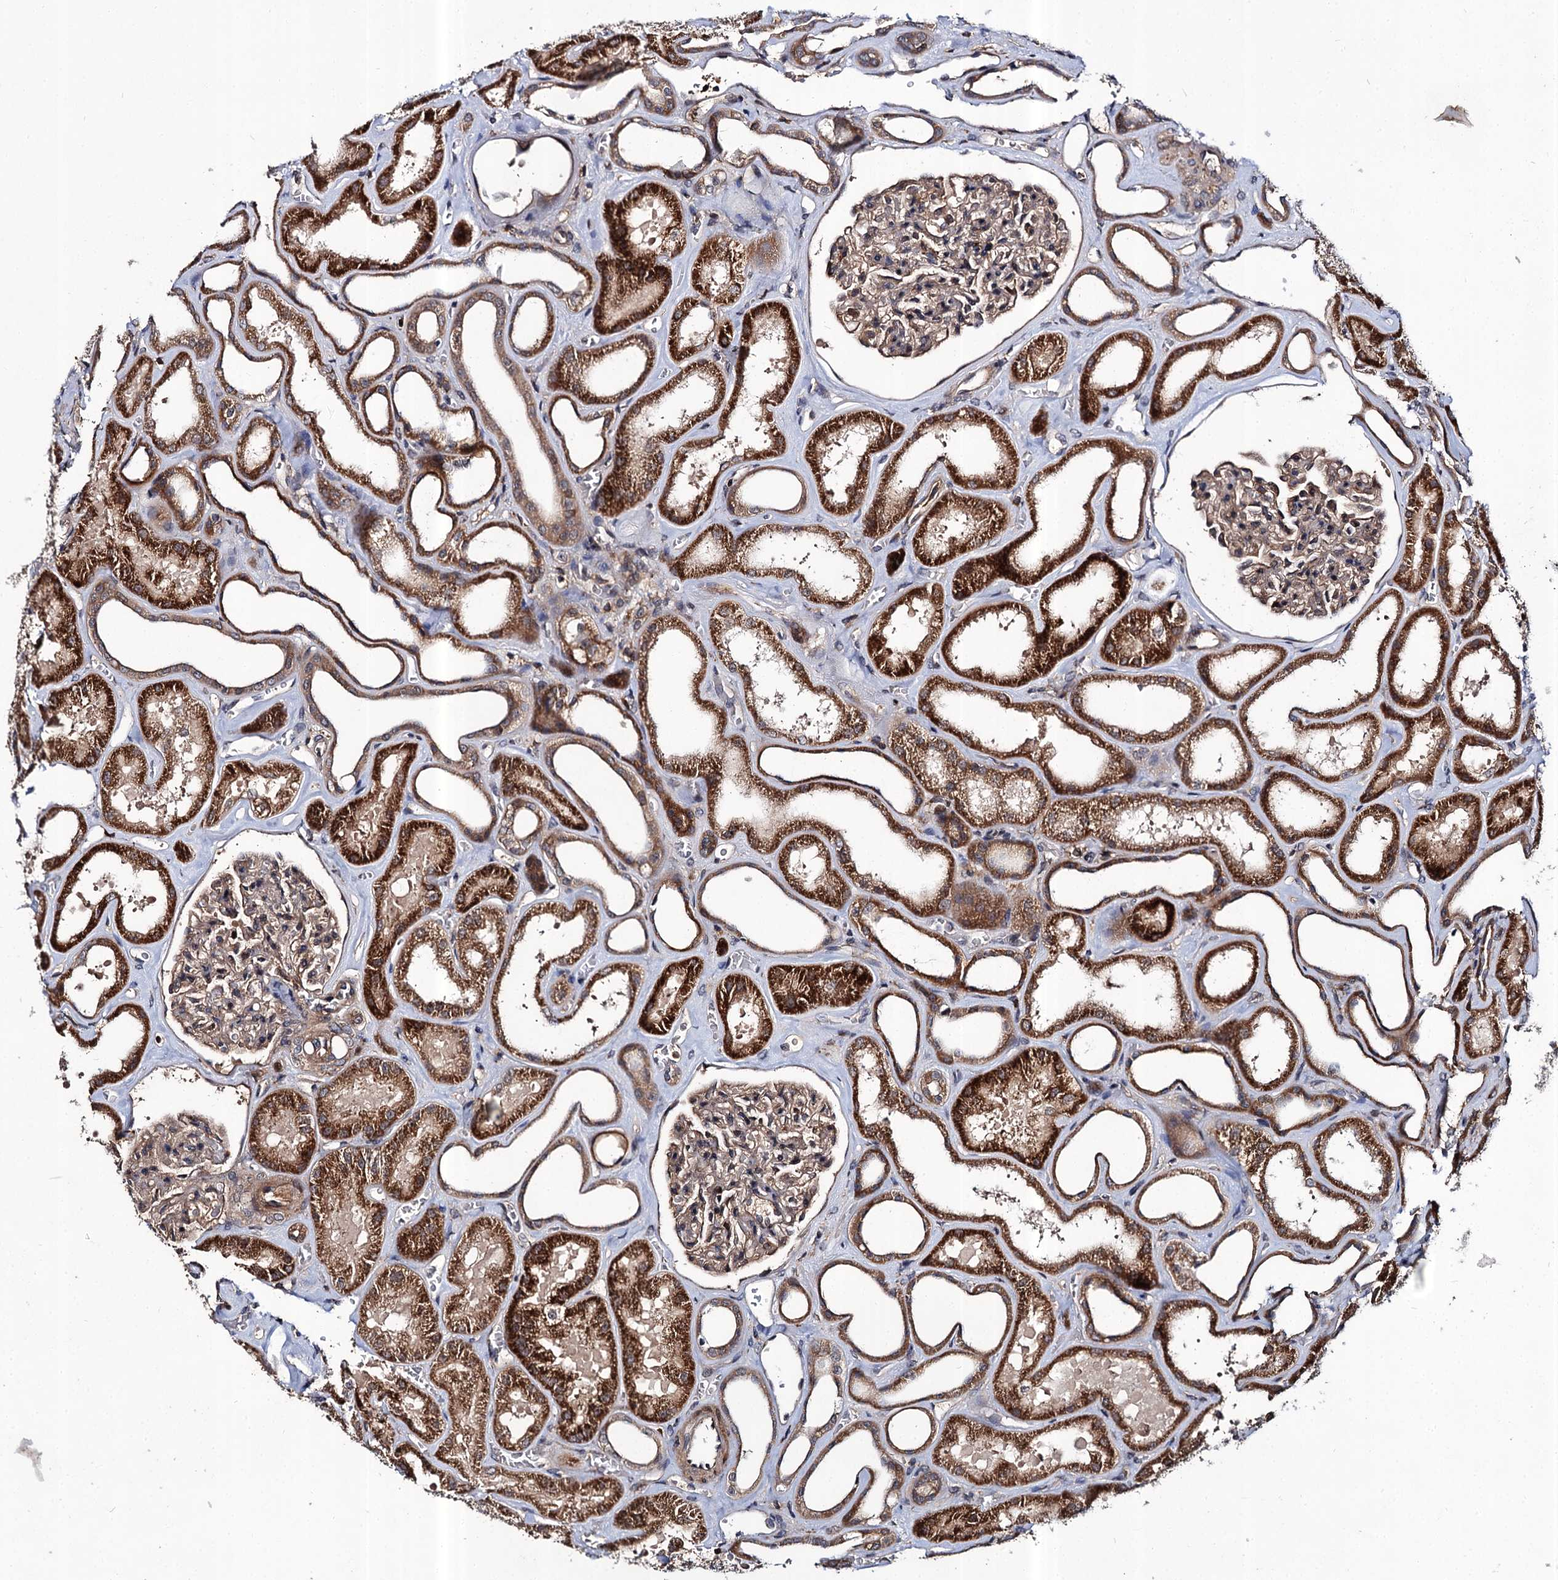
{"staining": {"intensity": "moderate", "quantity": "<25%", "location": "cytoplasmic/membranous,nuclear"}, "tissue": "kidney", "cell_type": "Cells in glomeruli", "image_type": "normal", "snomed": [{"axis": "morphology", "description": "Normal tissue, NOS"}, {"axis": "morphology", "description": "Adenocarcinoma, NOS"}, {"axis": "topography", "description": "Kidney"}], "caption": "Brown immunohistochemical staining in benign human kidney demonstrates moderate cytoplasmic/membranous,nuclear staining in approximately <25% of cells in glomeruli. (IHC, brightfield microscopy, high magnification).", "gene": "ABLIM1", "patient": {"sex": "female", "age": 68}}